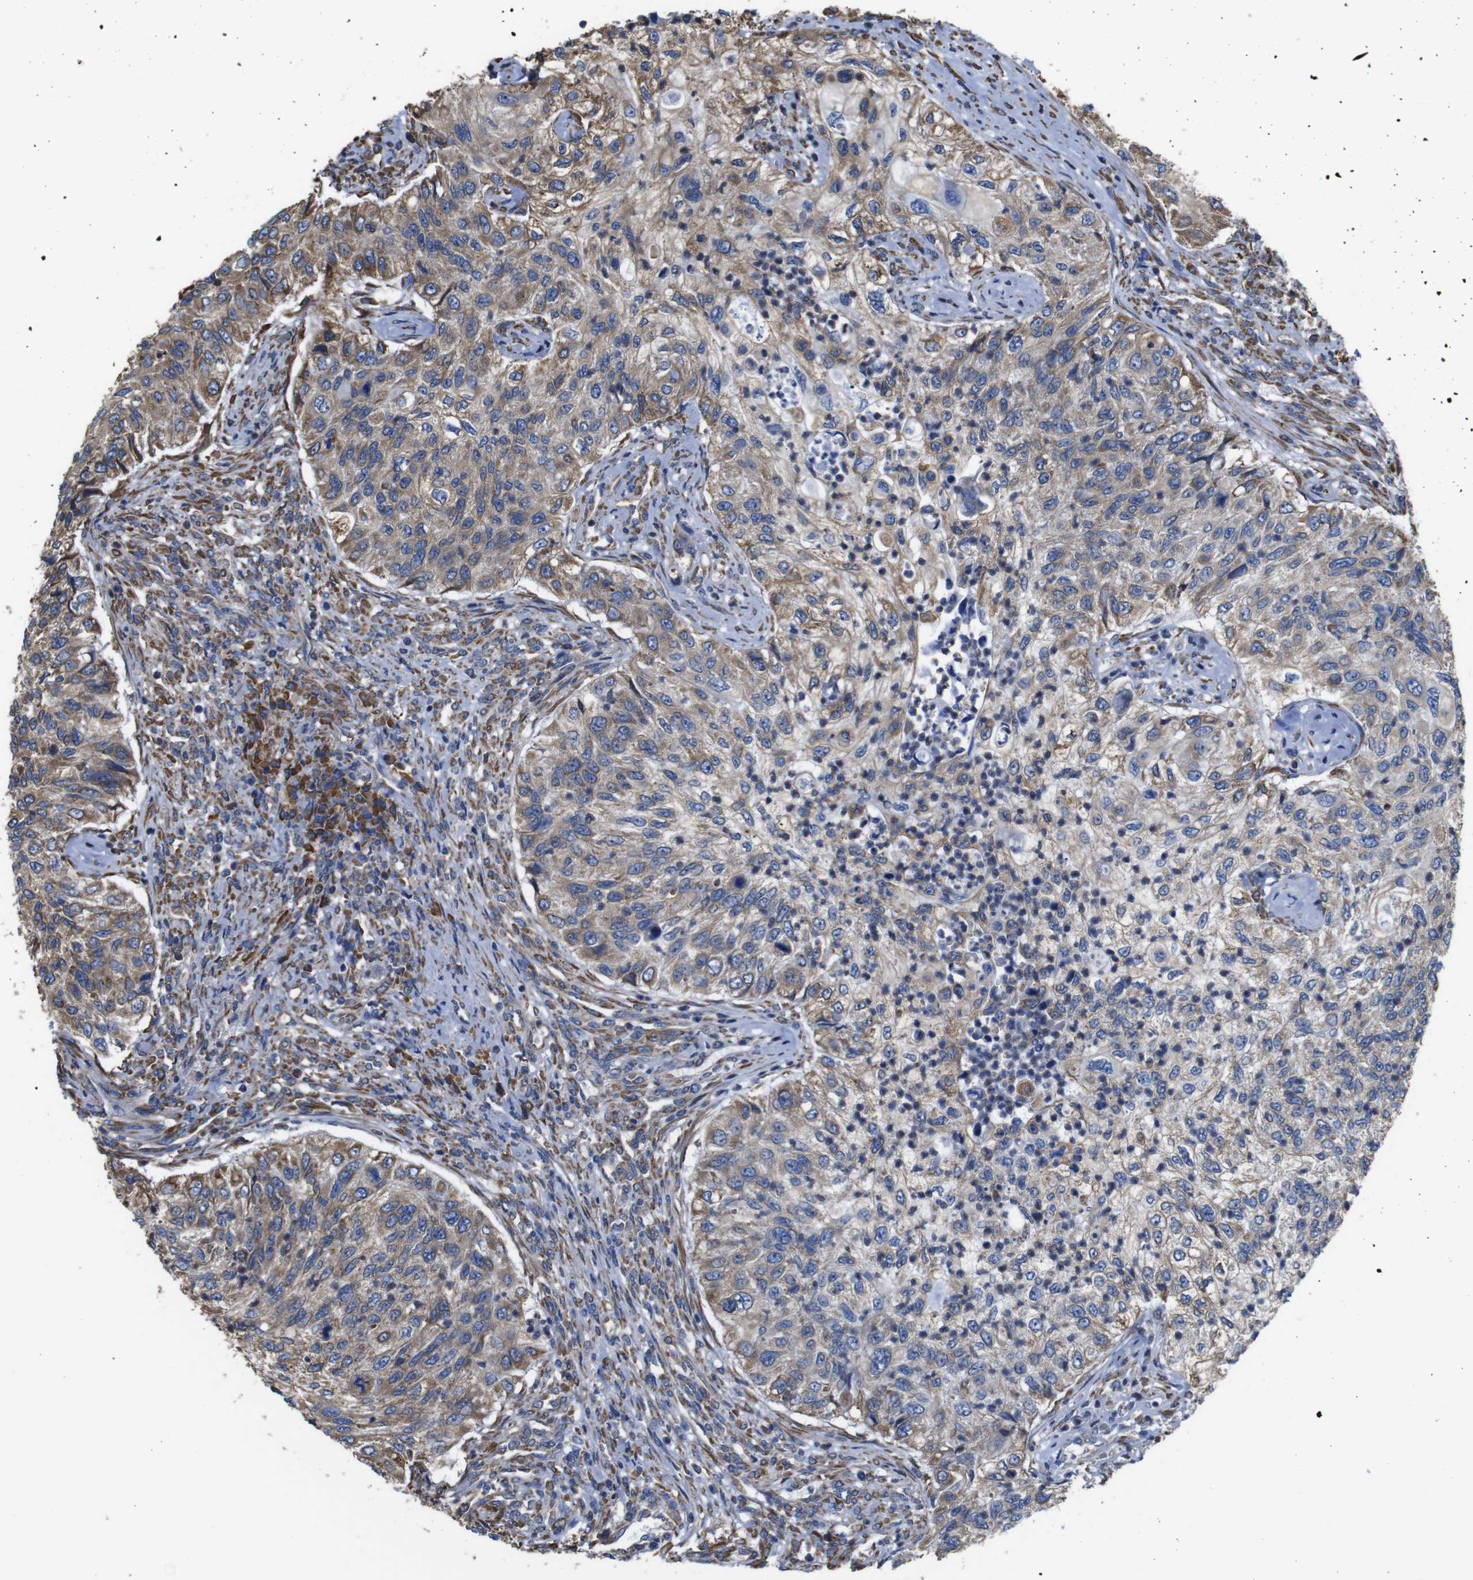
{"staining": {"intensity": "weak", "quantity": ">75%", "location": "cytoplasmic/membranous"}, "tissue": "urothelial cancer", "cell_type": "Tumor cells", "image_type": "cancer", "snomed": [{"axis": "morphology", "description": "Urothelial carcinoma, High grade"}, {"axis": "topography", "description": "Urinary bladder"}], "caption": "Weak cytoplasmic/membranous staining is present in about >75% of tumor cells in high-grade urothelial carcinoma.", "gene": "PPIB", "patient": {"sex": "female", "age": 60}}